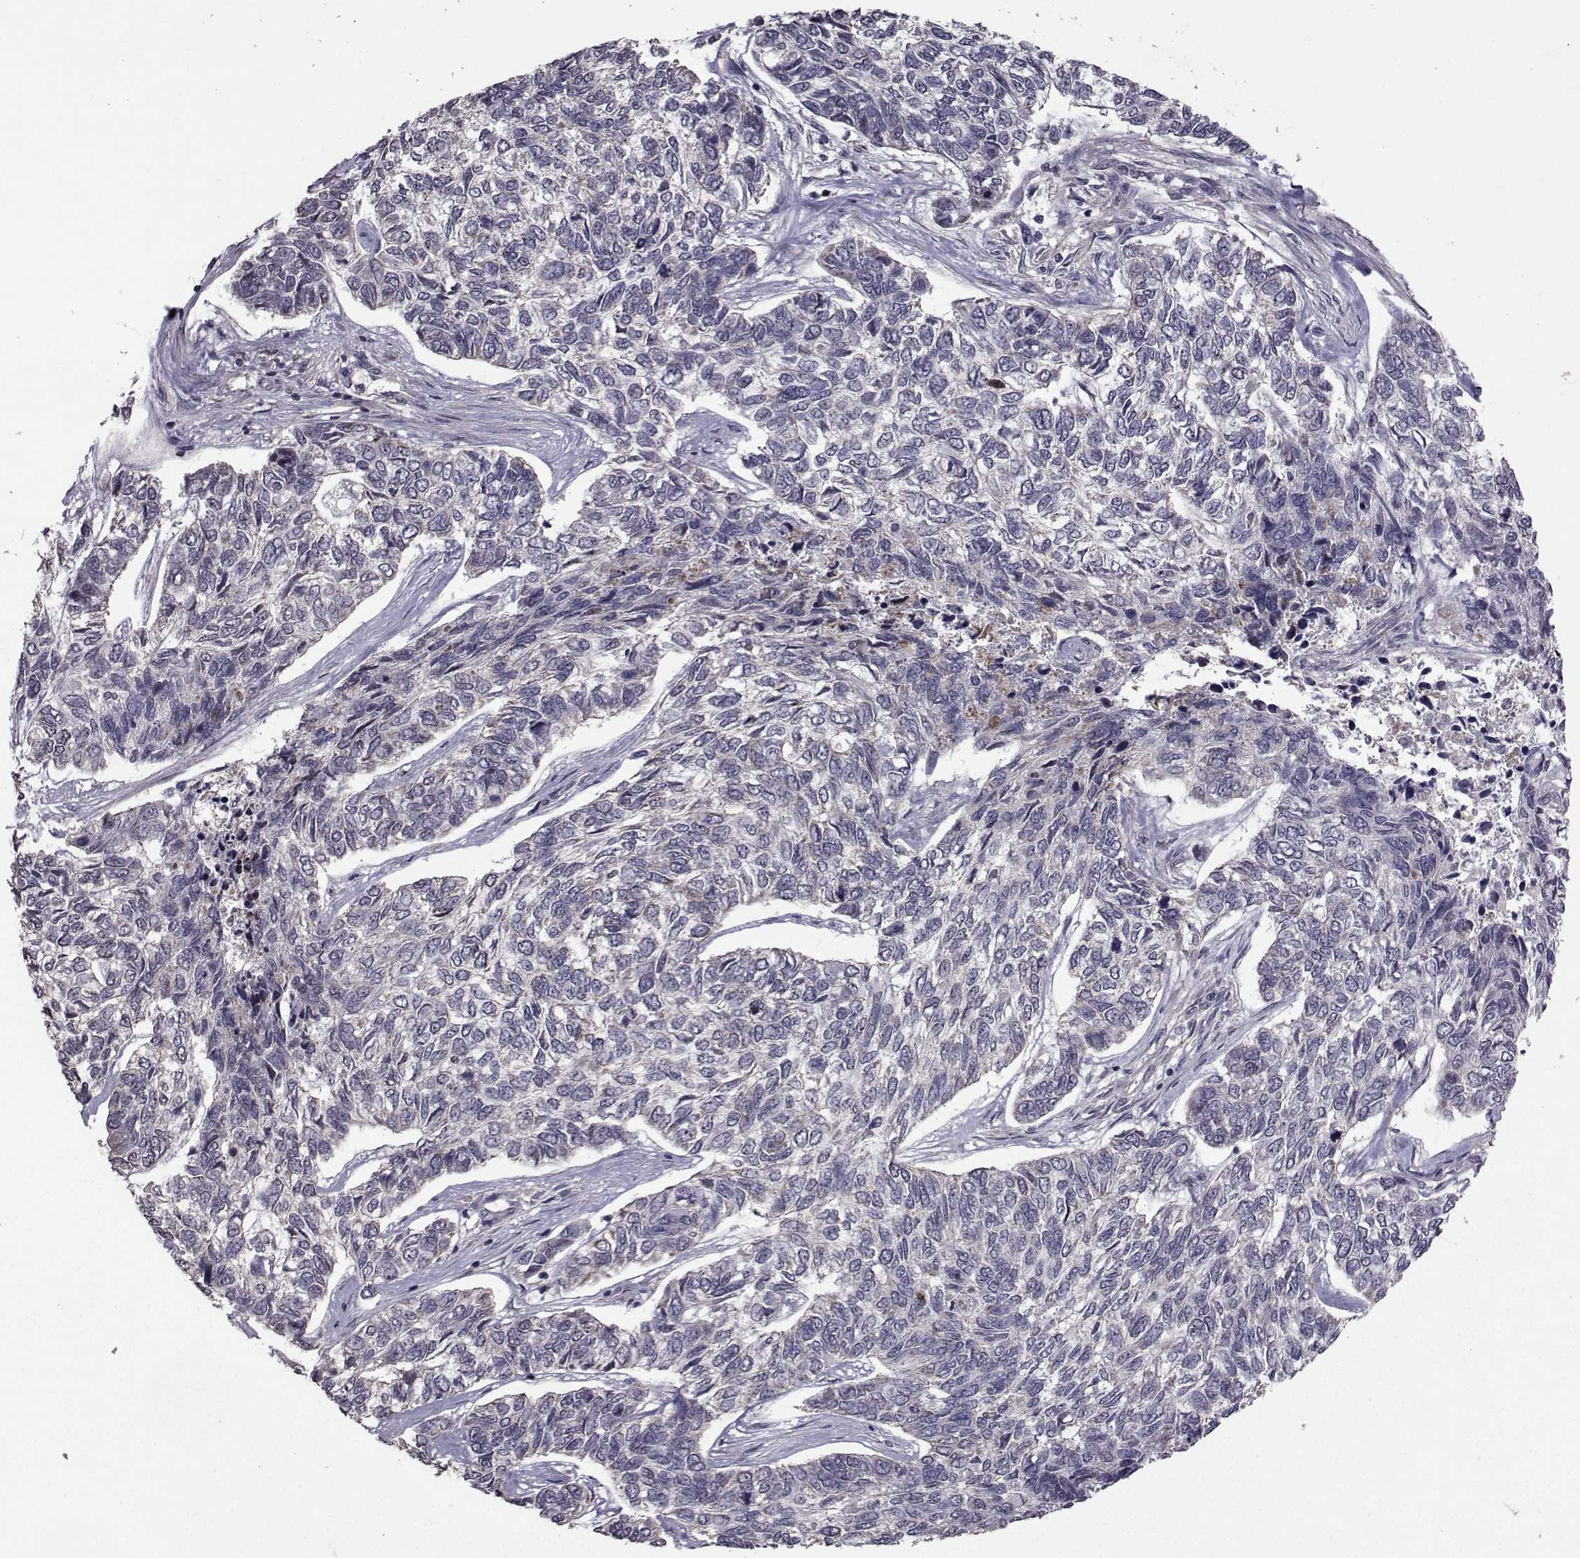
{"staining": {"intensity": "negative", "quantity": "none", "location": "none"}, "tissue": "skin cancer", "cell_type": "Tumor cells", "image_type": "cancer", "snomed": [{"axis": "morphology", "description": "Basal cell carcinoma"}, {"axis": "topography", "description": "Skin"}], "caption": "Immunohistochemical staining of skin basal cell carcinoma shows no significant expression in tumor cells.", "gene": "CFAP74", "patient": {"sex": "female", "age": 65}}